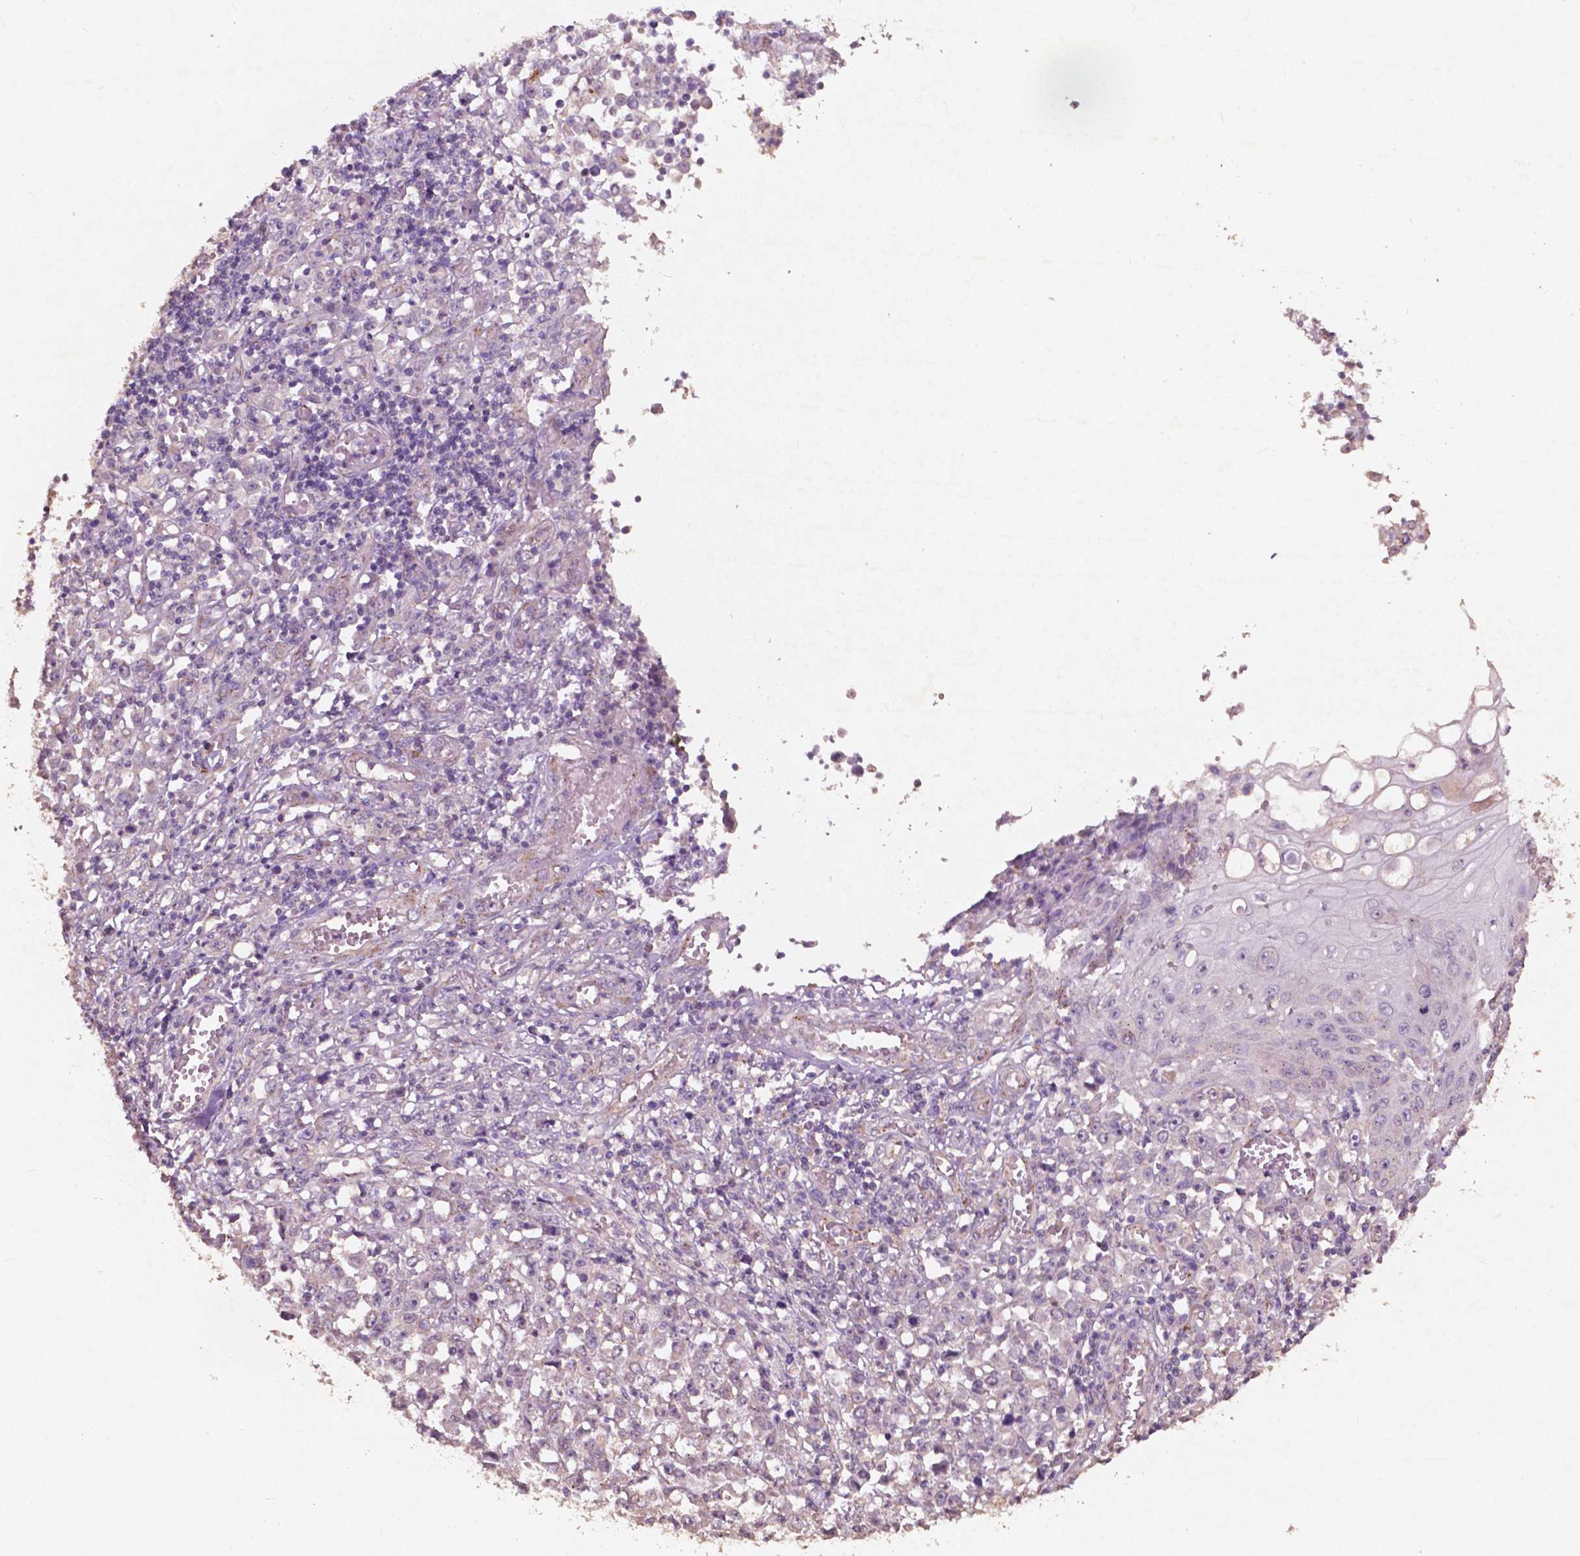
{"staining": {"intensity": "negative", "quantity": "none", "location": "none"}, "tissue": "stomach cancer", "cell_type": "Tumor cells", "image_type": "cancer", "snomed": [{"axis": "morphology", "description": "Adenocarcinoma, NOS"}, {"axis": "topography", "description": "Stomach, upper"}], "caption": "This is a micrograph of IHC staining of adenocarcinoma (stomach), which shows no positivity in tumor cells. The staining was performed using DAB (3,3'-diaminobenzidine) to visualize the protein expression in brown, while the nuclei were stained in blue with hematoxylin (Magnification: 20x).", "gene": "CHPT1", "patient": {"sex": "male", "age": 70}}